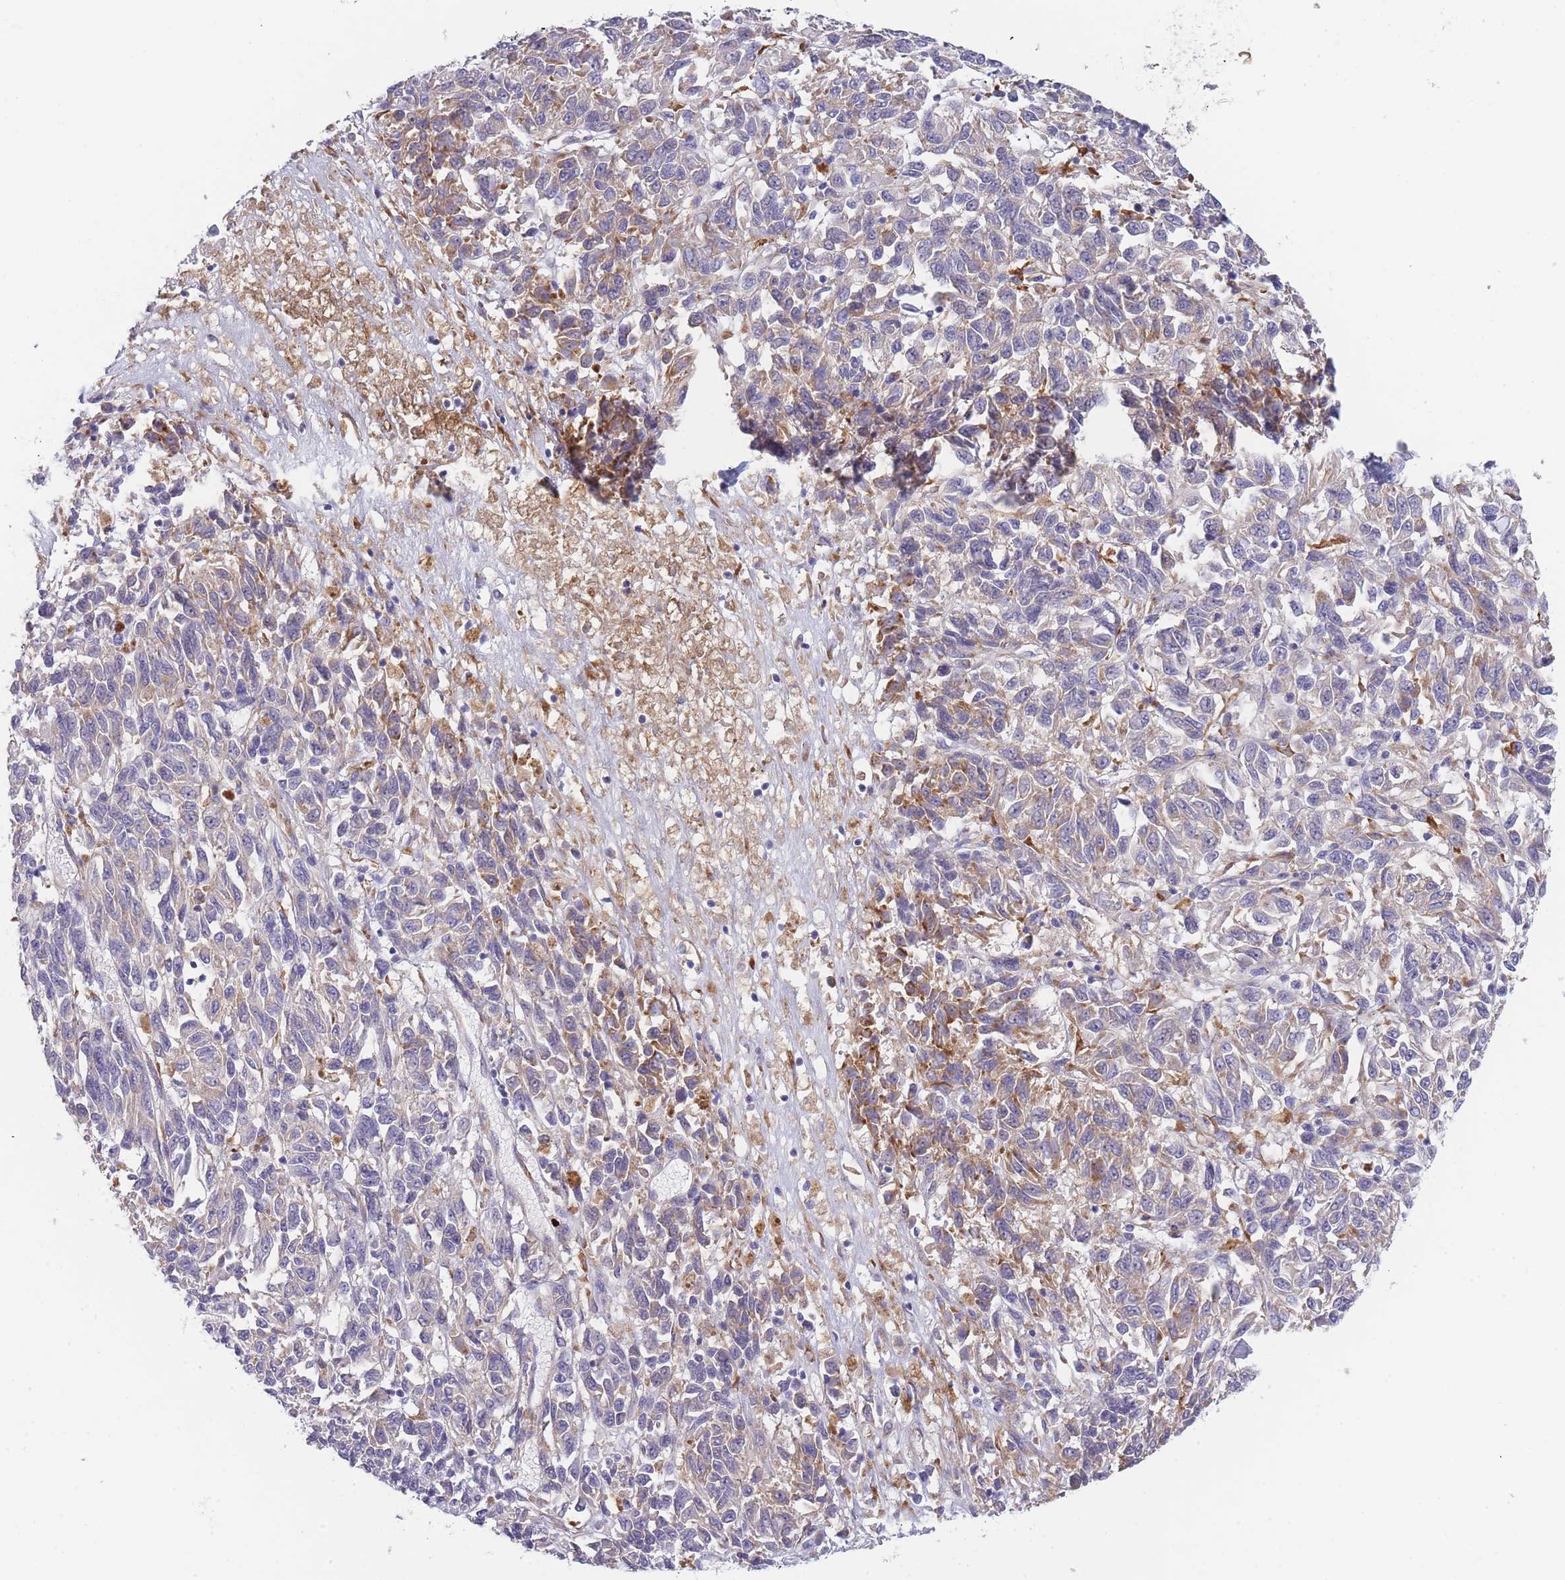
{"staining": {"intensity": "weak", "quantity": "<25%", "location": "cytoplasmic/membranous"}, "tissue": "melanoma", "cell_type": "Tumor cells", "image_type": "cancer", "snomed": [{"axis": "morphology", "description": "Malignant melanoma, Metastatic site"}, {"axis": "topography", "description": "Lung"}], "caption": "A high-resolution histopathology image shows immunohistochemistry (IHC) staining of melanoma, which displays no significant positivity in tumor cells.", "gene": "NDUFAF6", "patient": {"sex": "male", "age": 64}}